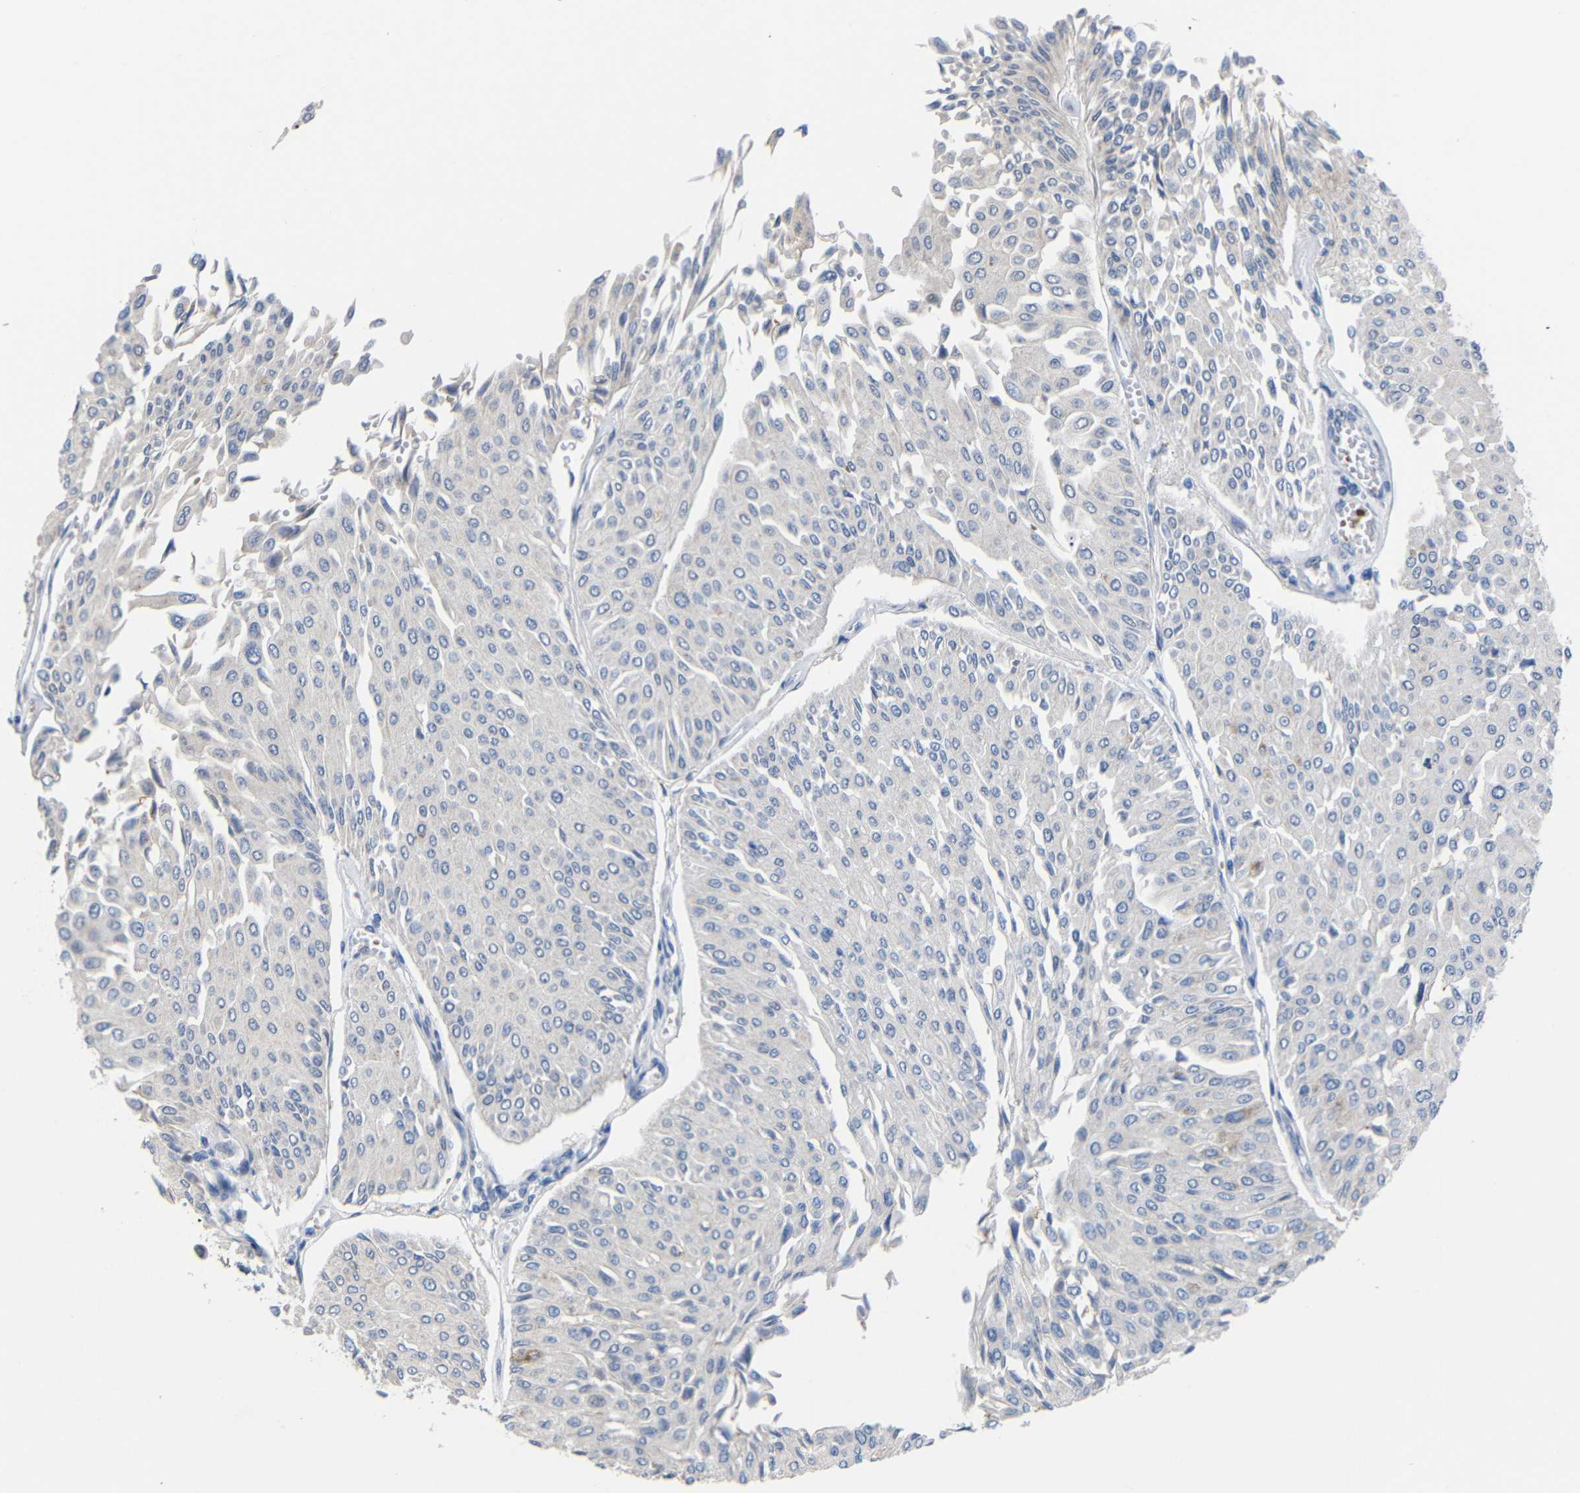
{"staining": {"intensity": "negative", "quantity": "none", "location": "none"}, "tissue": "urothelial cancer", "cell_type": "Tumor cells", "image_type": "cancer", "snomed": [{"axis": "morphology", "description": "Urothelial carcinoma, Low grade"}, {"axis": "topography", "description": "Urinary bladder"}], "caption": "A photomicrograph of urothelial cancer stained for a protein displays no brown staining in tumor cells.", "gene": "CMTM1", "patient": {"sex": "male", "age": 67}}